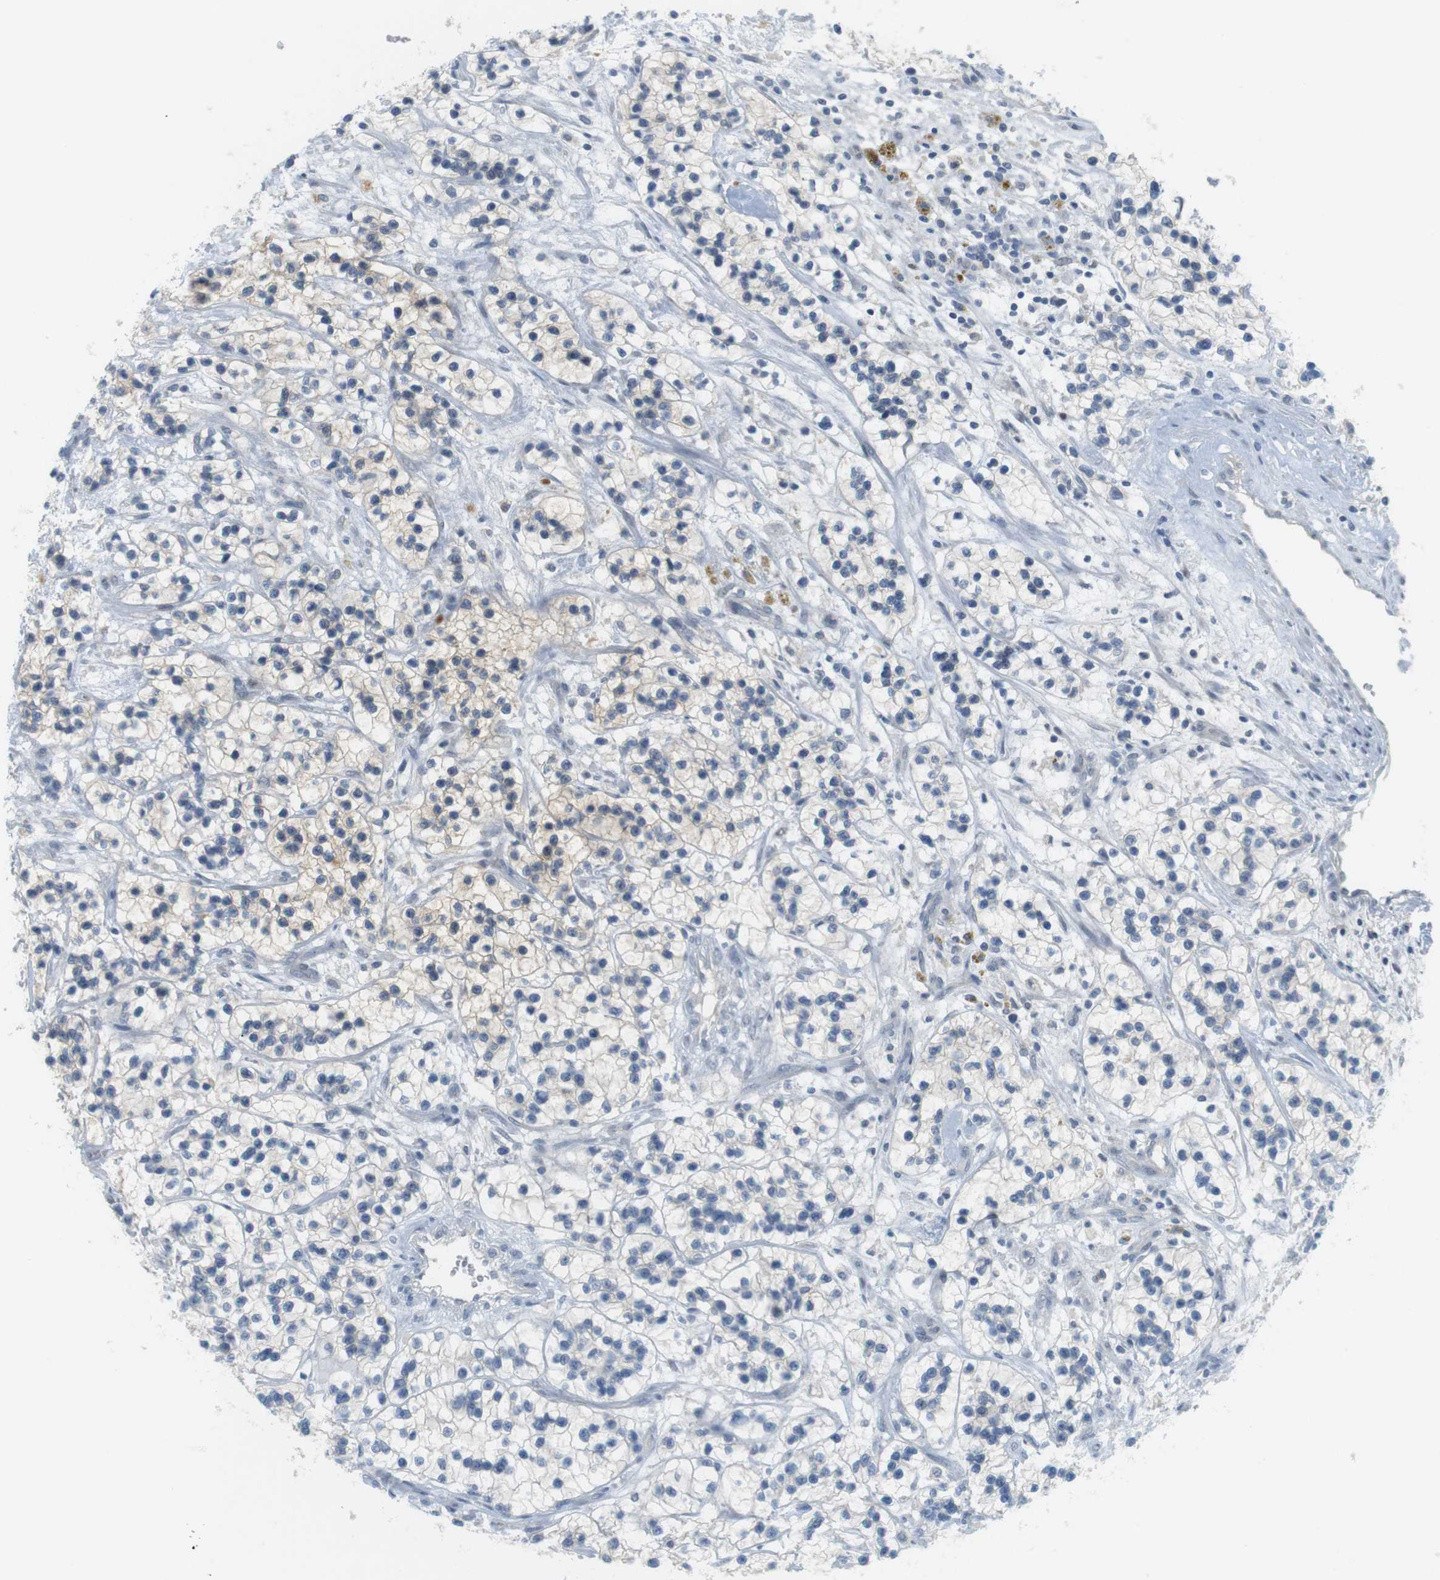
{"staining": {"intensity": "weak", "quantity": "<25%", "location": "cytoplasmic/membranous"}, "tissue": "renal cancer", "cell_type": "Tumor cells", "image_type": "cancer", "snomed": [{"axis": "morphology", "description": "Adenocarcinoma, NOS"}, {"axis": "topography", "description": "Kidney"}], "caption": "Tumor cells show no significant expression in renal cancer.", "gene": "CREB3L2", "patient": {"sex": "female", "age": 57}}